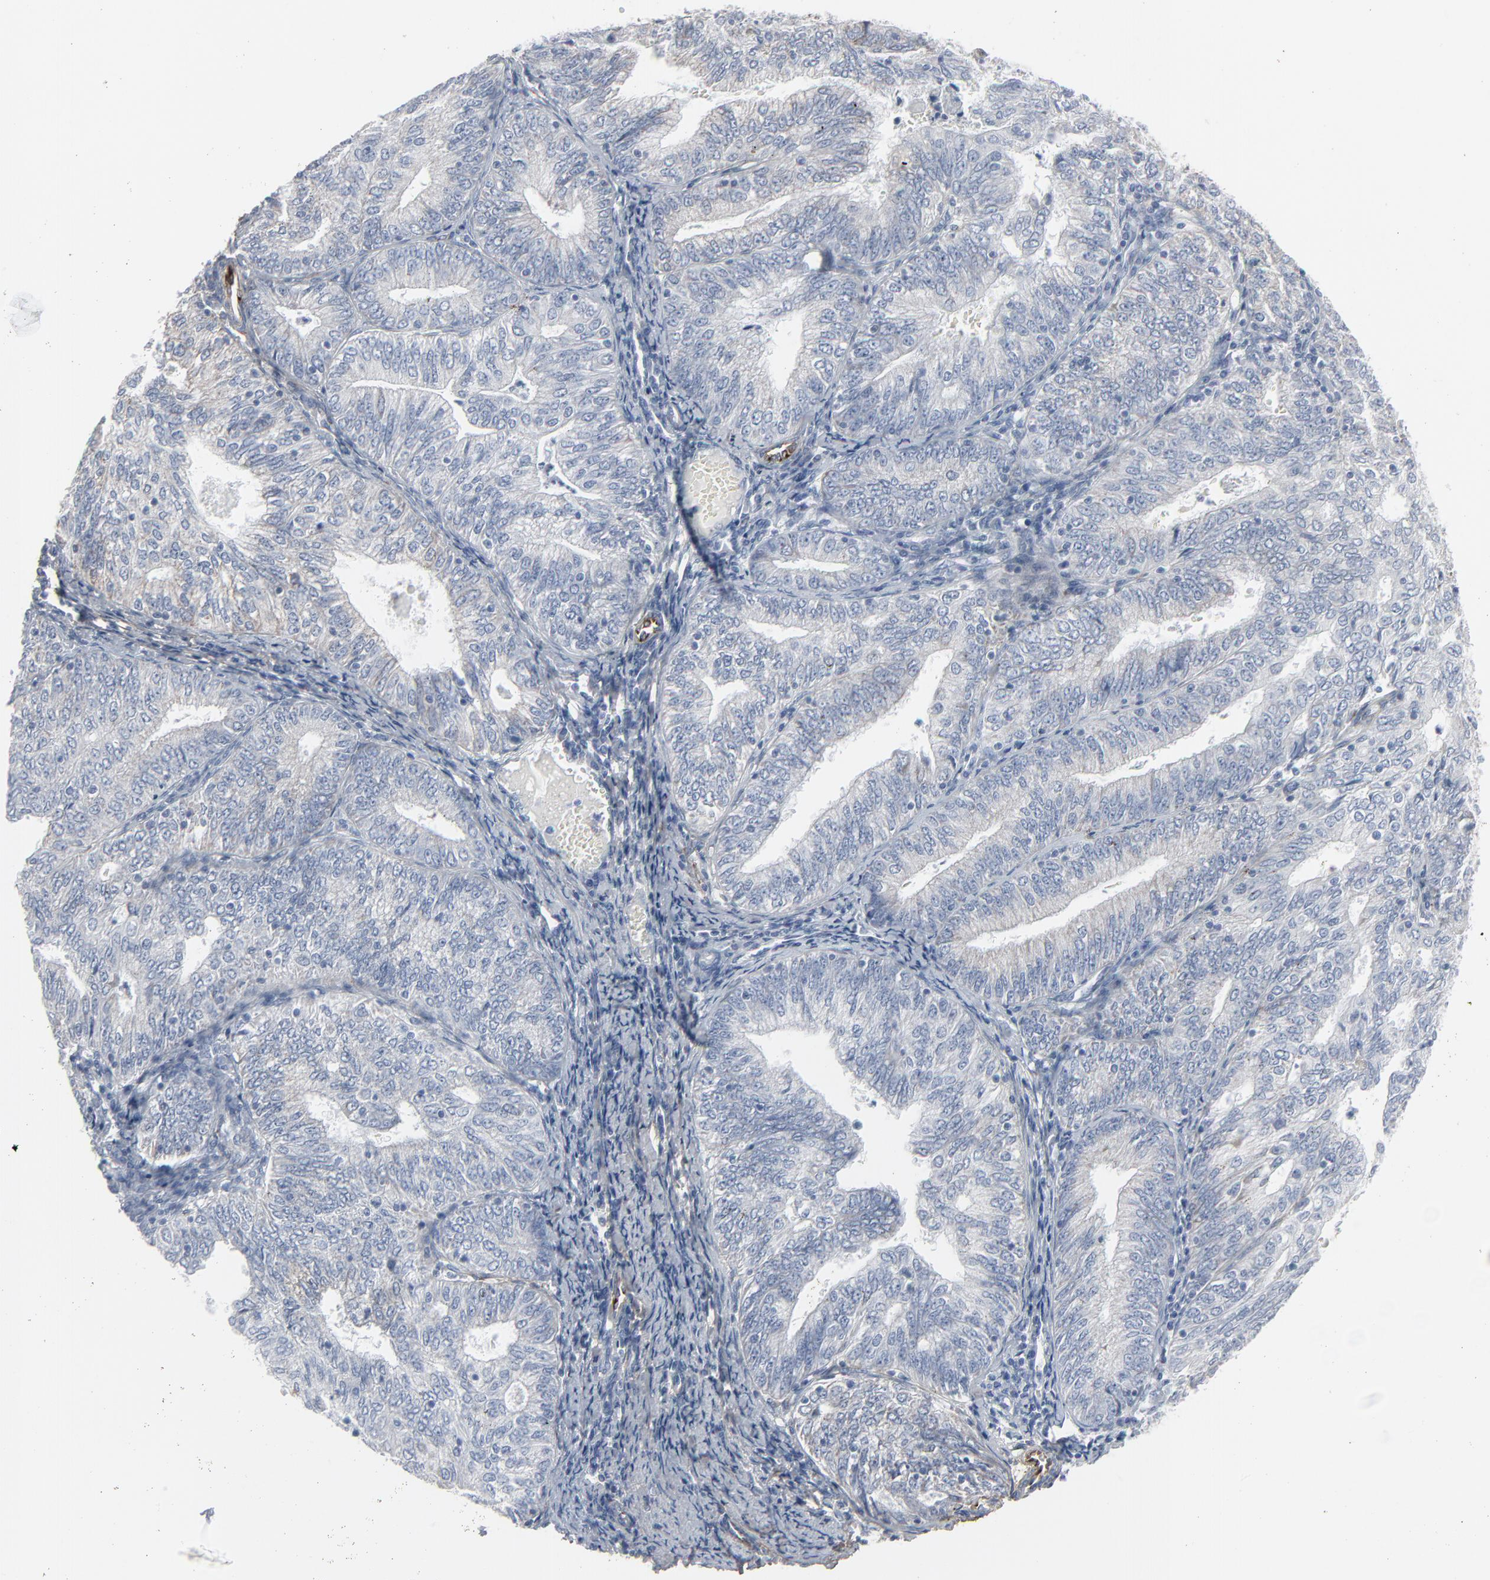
{"staining": {"intensity": "negative", "quantity": "none", "location": "none"}, "tissue": "endometrial cancer", "cell_type": "Tumor cells", "image_type": "cancer", "snomed": [{"axis": "morphology", "description": "Adenocarcinoma, NOS"}, {"axis": "topography", "description": "Endometrium"}], "caption": "The IHC image has no significant positivity in tumor cells of endometrial cancer (adenocarcinoma) tissue.", "gene": "BGN", "patient": {"sex": "female", "age": 69}}